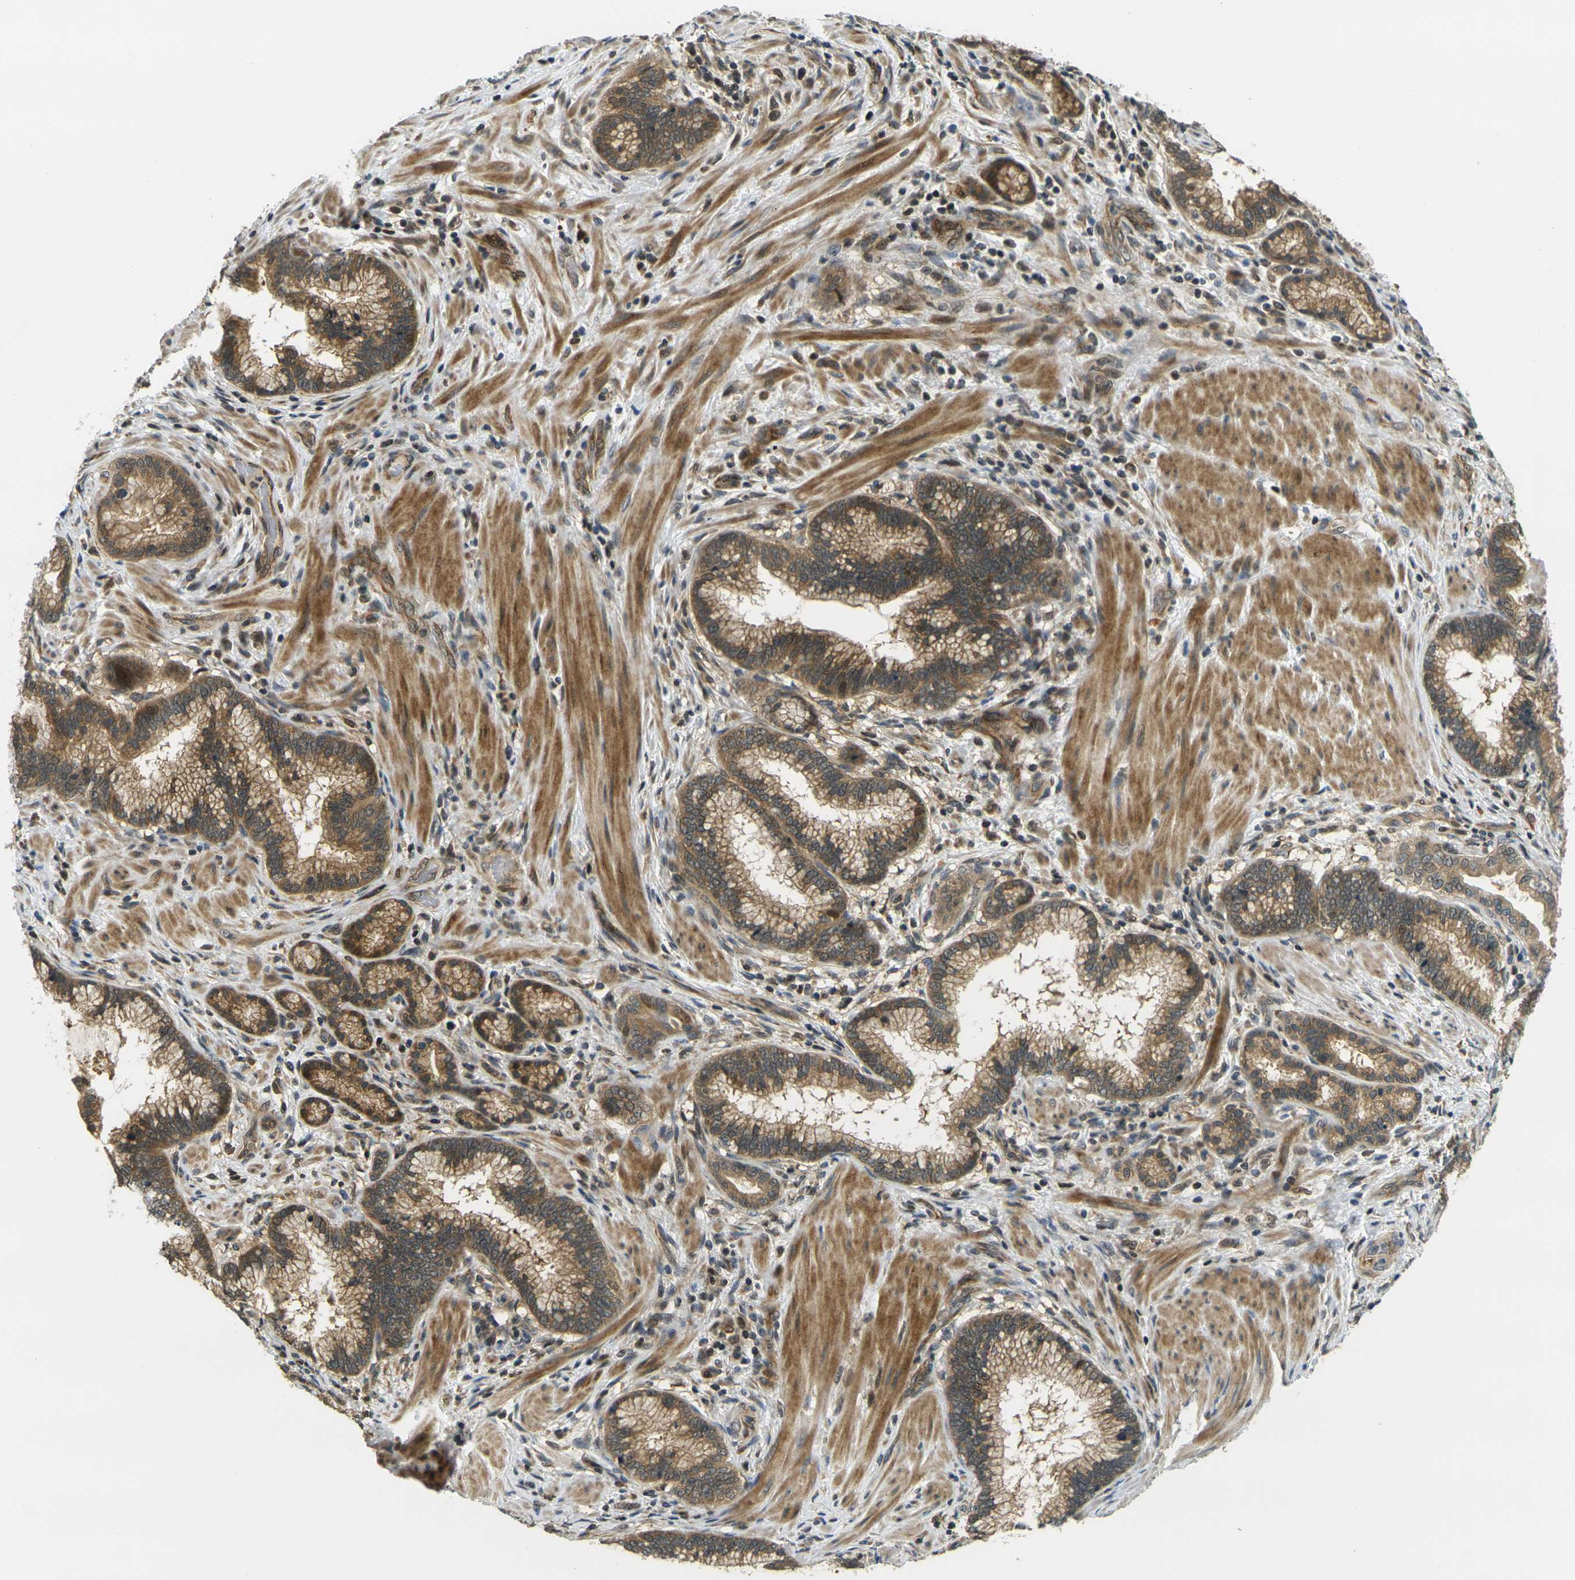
{"staining": {"intensity": "moderate", "quantity": ">75%", "location": "cytoplasmic/membranous,nuclear"}, "tissue": "pancreatic cancer", "cell_type": "Tumor cells", "image_type": "cancer", "snomed": [{"axis": "morphology", "description": "Adenocarcinoma, NOS"}, {"axis": "topography", "description": "Pancreas"}], "caption": "The histopathology image shows staining of pancreatic cancer (adenocarcinoma), revealing moderate cytoplasmic/membranous and nuclear protein positivity (brown color) within tumor cells.", "gene": "KLHL8", "patient": {"sex": "female", "age": 64}}